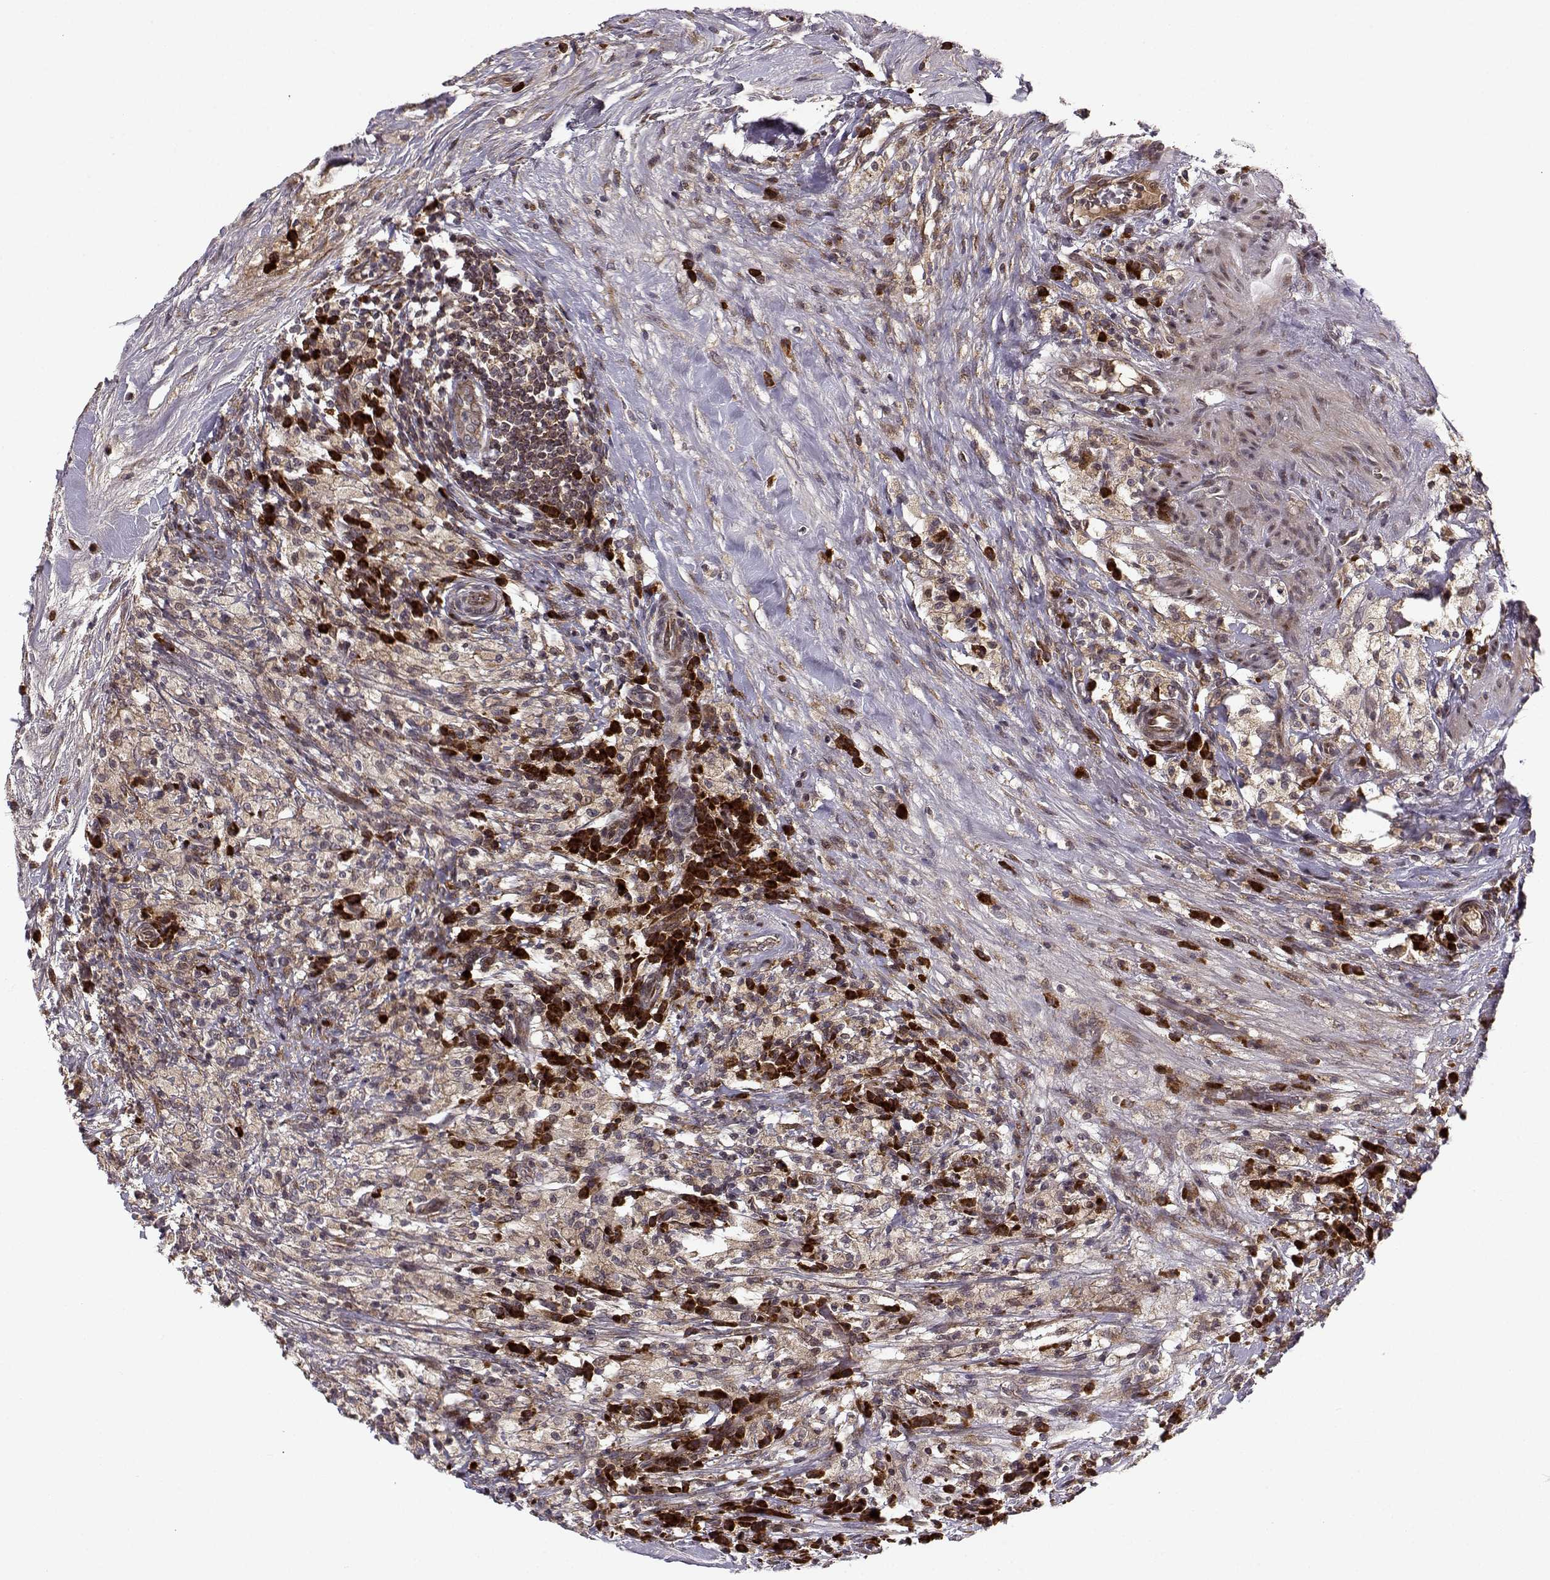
{"staining": {"intensity": "weak", "quantity": ">75%", "location": "cytoplasmic/membranous"}, "tissue": "testis cancer", "cell_type": "Tumor cells", "image_type": "cancer", "snomed": [{"axis": "morphology", "description": "Necrosis, NOS"}, {"axis": "morphology", "description": "Carcinoma, Embryonal, NOS"}, {"axis": "topography", "description": "Testis"}], "caption": "A low amount of weak cytoplasmic/membranous expression is seen in approximately >75% of tumor cells in testis embryonal carcinoma tissue. Immunohistochemistry (ihc) stains the protein in brown and the nuclei are stained blue.", "gene": "RPL31", "patient": {"sex": "male", "age": 19}}